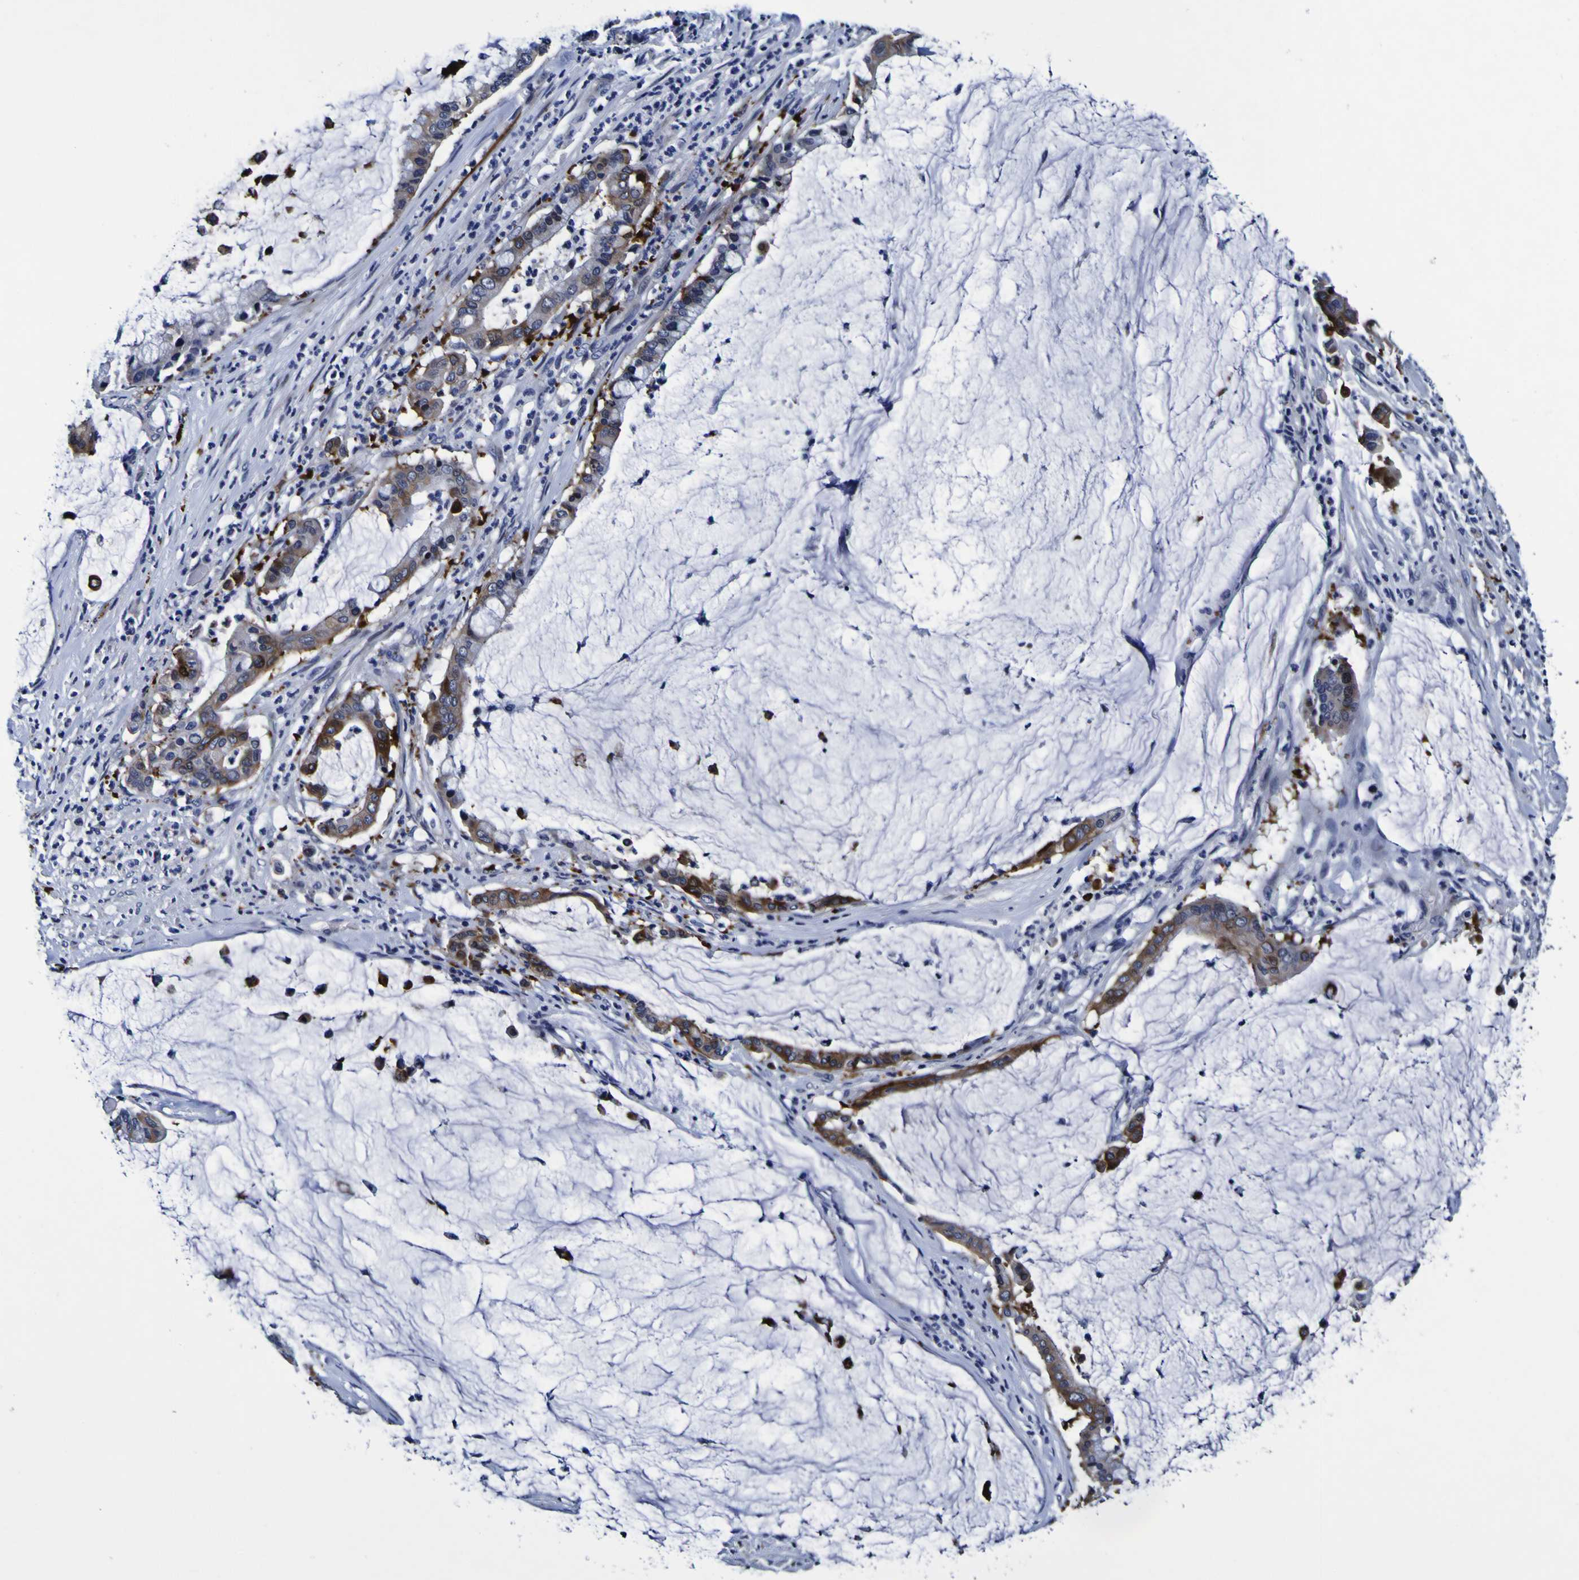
{"staining": {"intensity": "strong", "quantity": "<25%", "location": "cytoplasmic/membranous"}, "tissue": "pancreatic cancer", "cell_type": "Tumor cells", "image_type": "cancer", "snomed": [{"axis": "morphology", "description": "Adenocarcinoma, NOS"}, {"axis": "topography", "description": "Pancreas"}], "caption": "High-power microscopy captured an immunohistochemistry (IHC) image of pancreatic adenocarcinoma, revealing strong cytoplasmic/membranous expression in about <25% of tumor cells. Nuclei are stained in blue.", "gene": "SORCS1", "patient": {"sex": "male", "age": 41}}